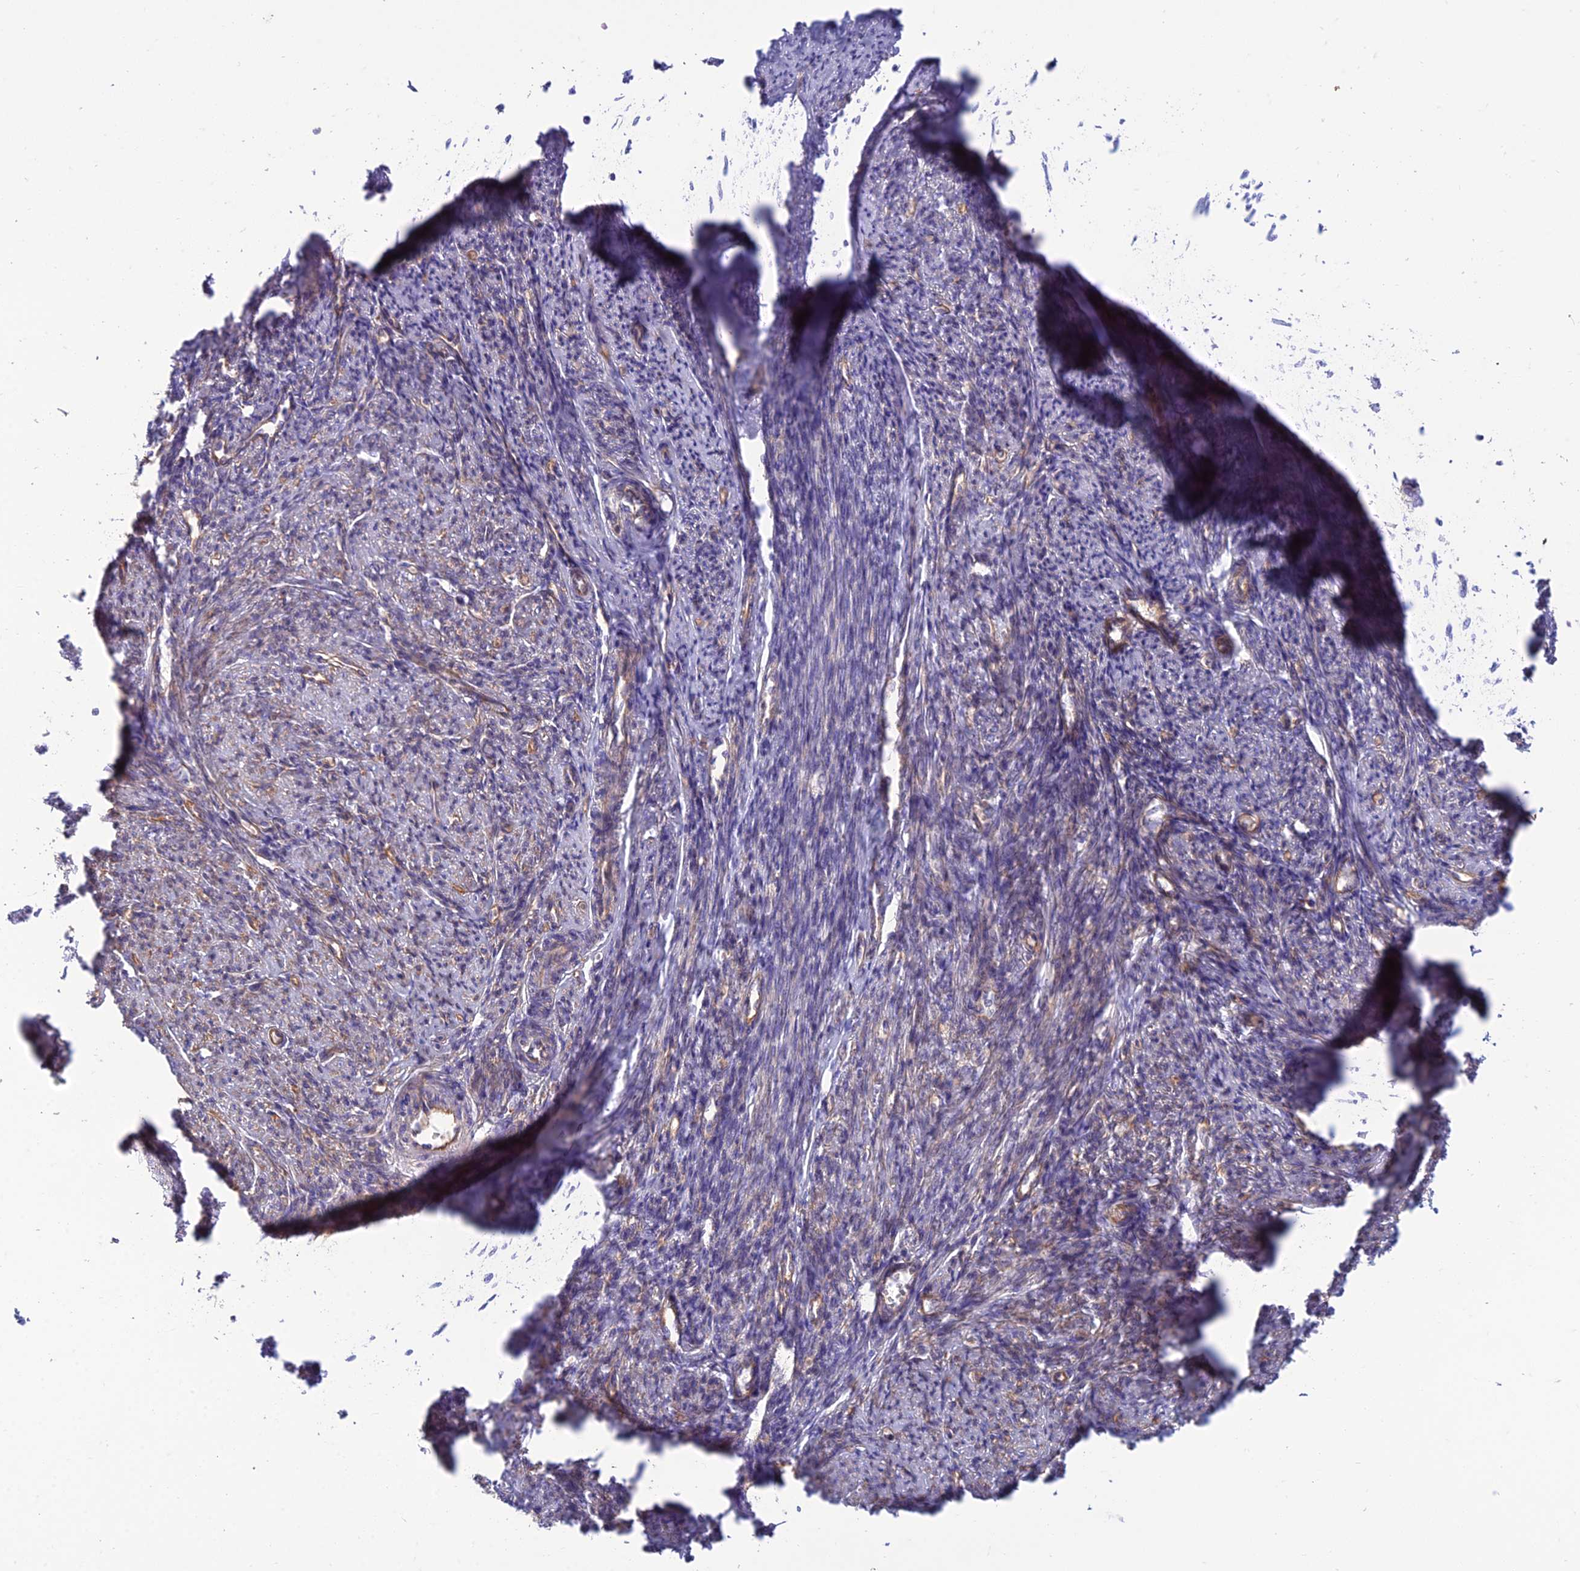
{"staining": {"intensity": "weak", "quantity": "25%-75%", "location": "cytoplasmic/membranous"}, "tissue": "smooth muscle", "cell_type": "Smooth muscle cells", "image_type": "normal", "snomed": [{"axis": "morphology", "description": "Normal tissue, NOS"}, {"axis": "topography", "description": "Smooth muscle"}, {"axis": "topography", "description": "Uterus"}], "caption": "Unremarkable smooth muscle was stained to show a protein in brown. There is low levels of weak cytoplasmic/membranous expression in about 25%-75% of smooth muscle cells.", "gene": "RPL17", "patient": {"sex": "female", "age": 59}}